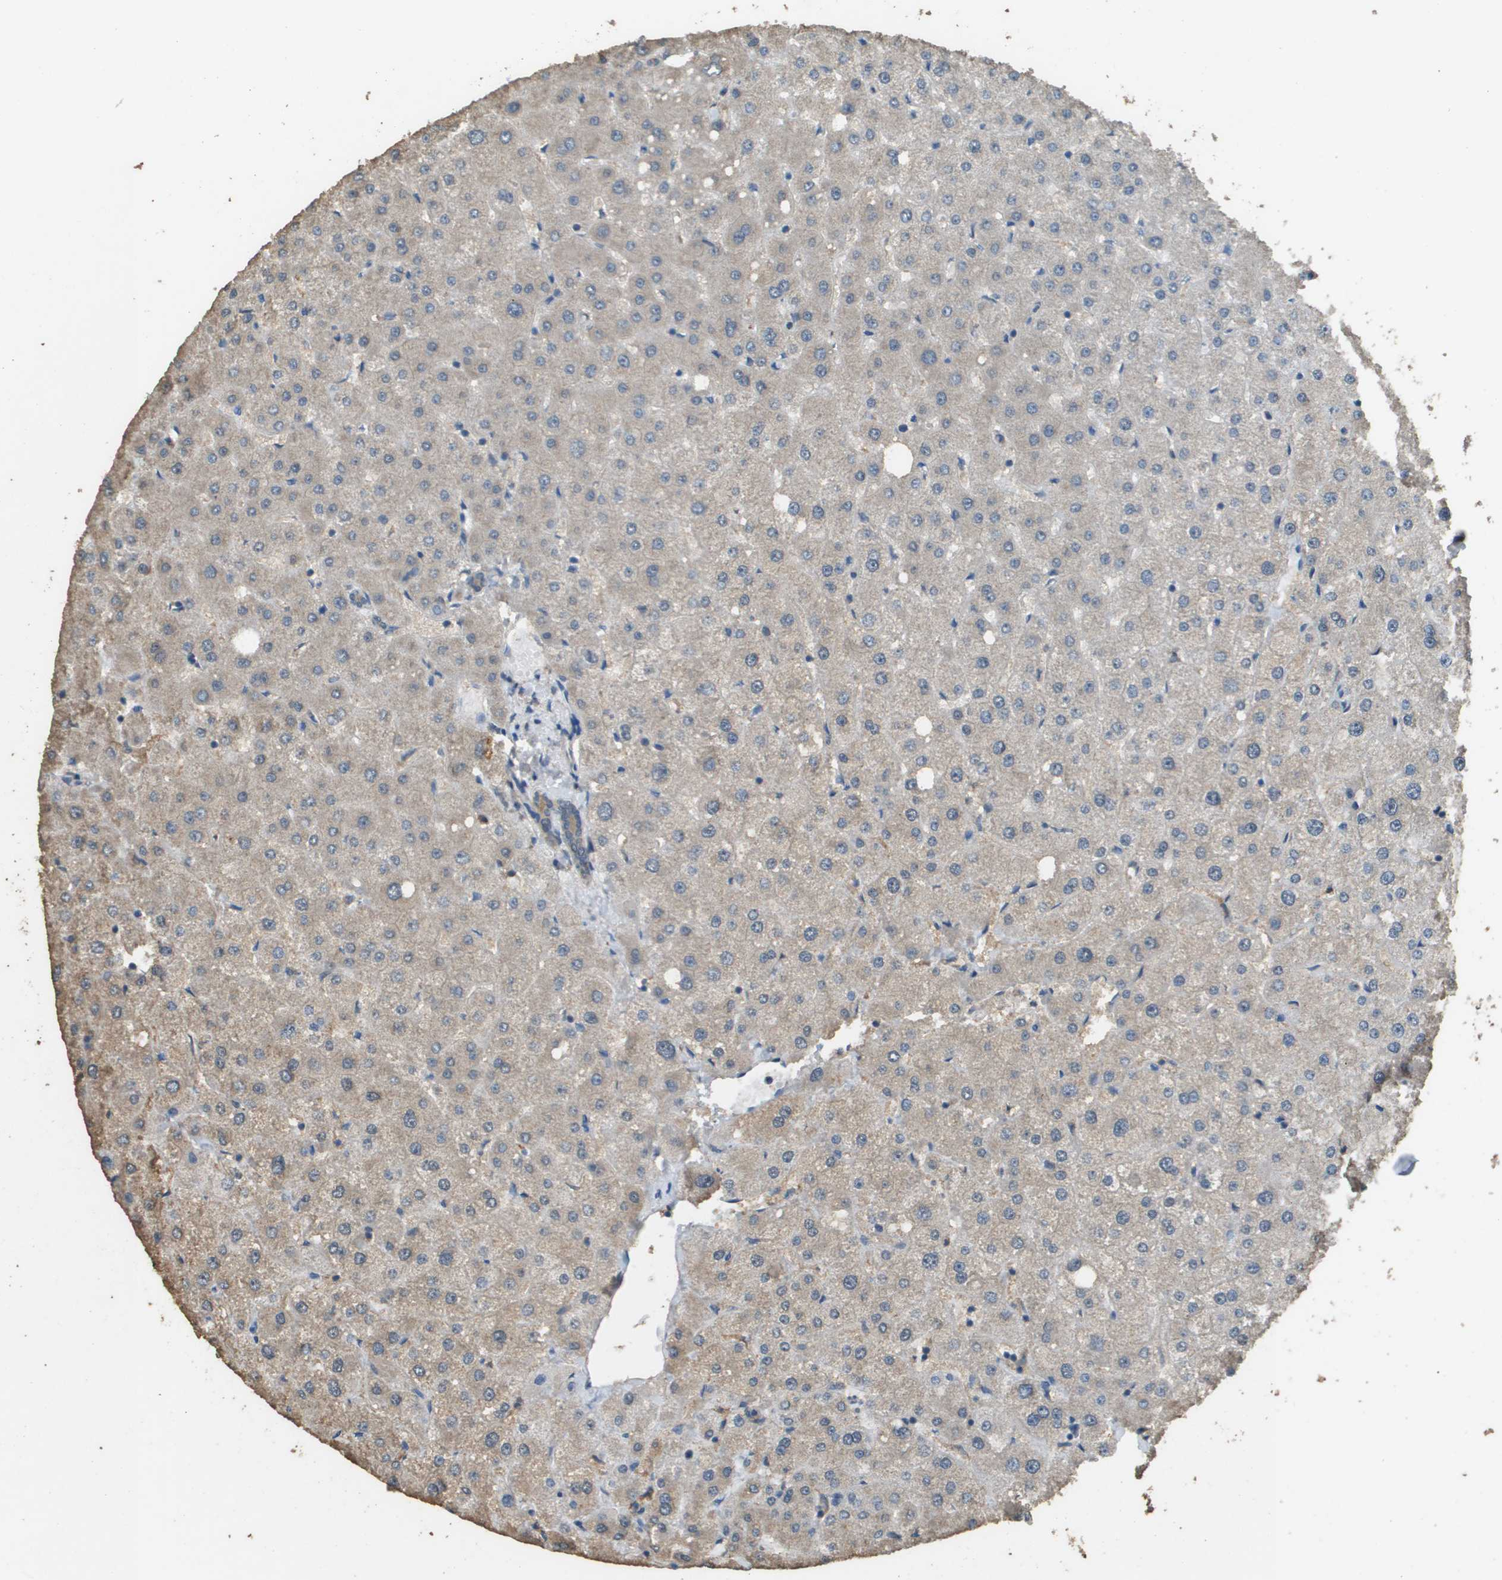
{"staining": {"intensity": "weak", "quantity": "<25%", "location": "cytoplasmic/membranous"}, "tissue": "liver", "cell_type": "Cholangiocytes", "image_type": "normal", "snomed": [{"axis": "morphology", "description": "Normal tissue, NOS"}, {"axis": "topography", "description": "Liver"}], "caption": "Immunohistochemical staining of benign human liver exhibits no significant staining in cholangiocytes. (Brightfield microscopy of DAB (3,3'-diaminobenzidine) immunohistochemistry (IHC) at high magnification).", "gene": "MS4A7", "patient": {"sex": "male", "age": 73}}